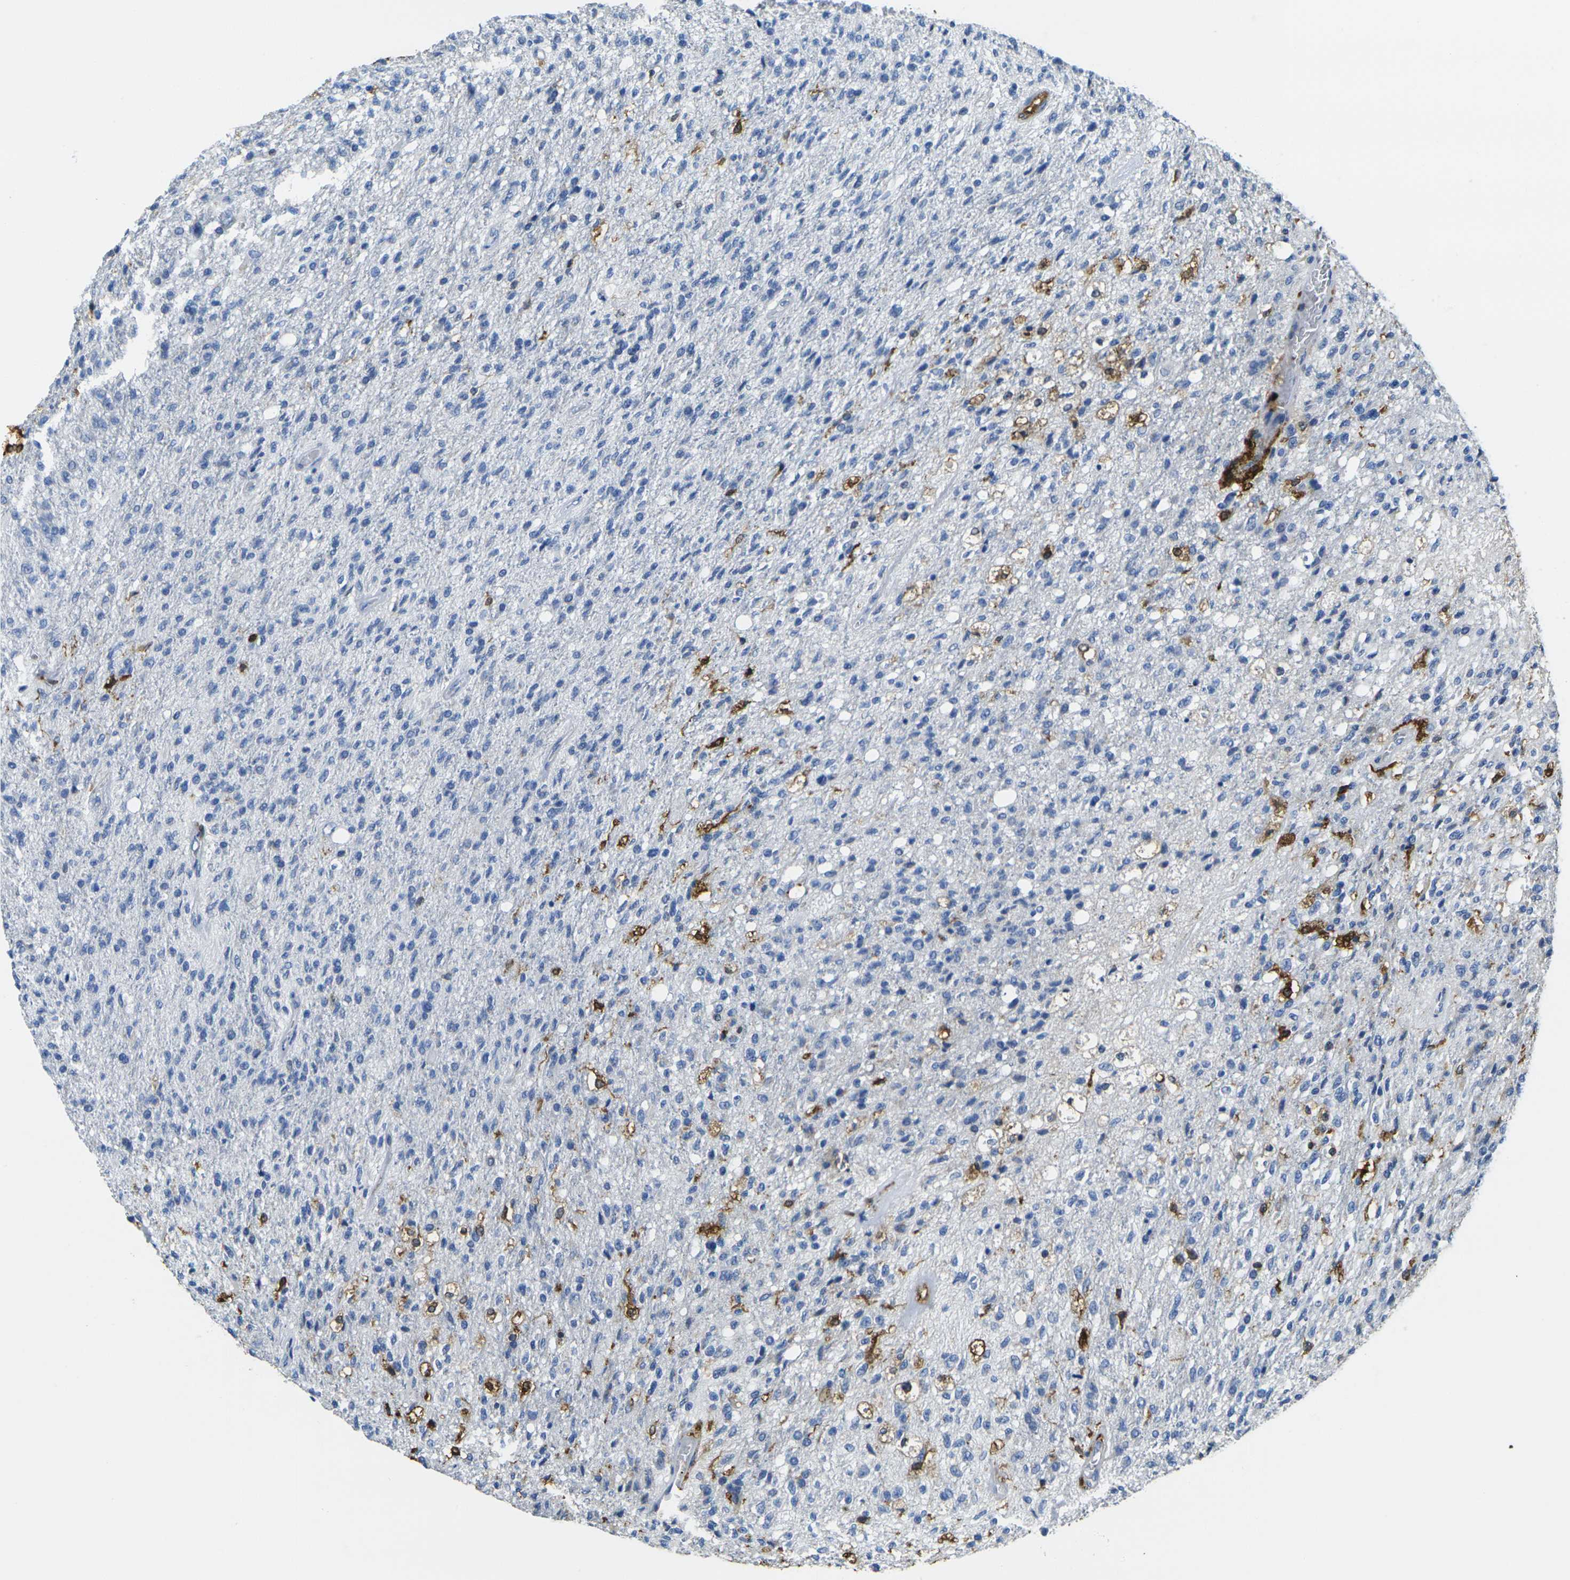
{"staining": {"intensity": "strong", "quantity": "<25%", "location": "cytoplasmic/membranous,nuclear"}, "tissue": "glioma", "cell_type": "Tumor cells", "image_type": "cancer", "snomed": [{"axis": "morphology", "description": "Normal tissue, NOS"}, {"axis": "morphology", "description": "Glioma, malignant, High grade"}, {"axis": "topography", "description": "Cerebral cortex"}], "caption": "Immunohistochemistry (IHC) histopathology image of glioma stained for a protein (brown), which reveals medium levels of strong cytoplasmic/membranous and nuclear expression in about <25% of tumor cells.", "gene": "S100A9", "patient": {"sex": "male", "age": 77}}